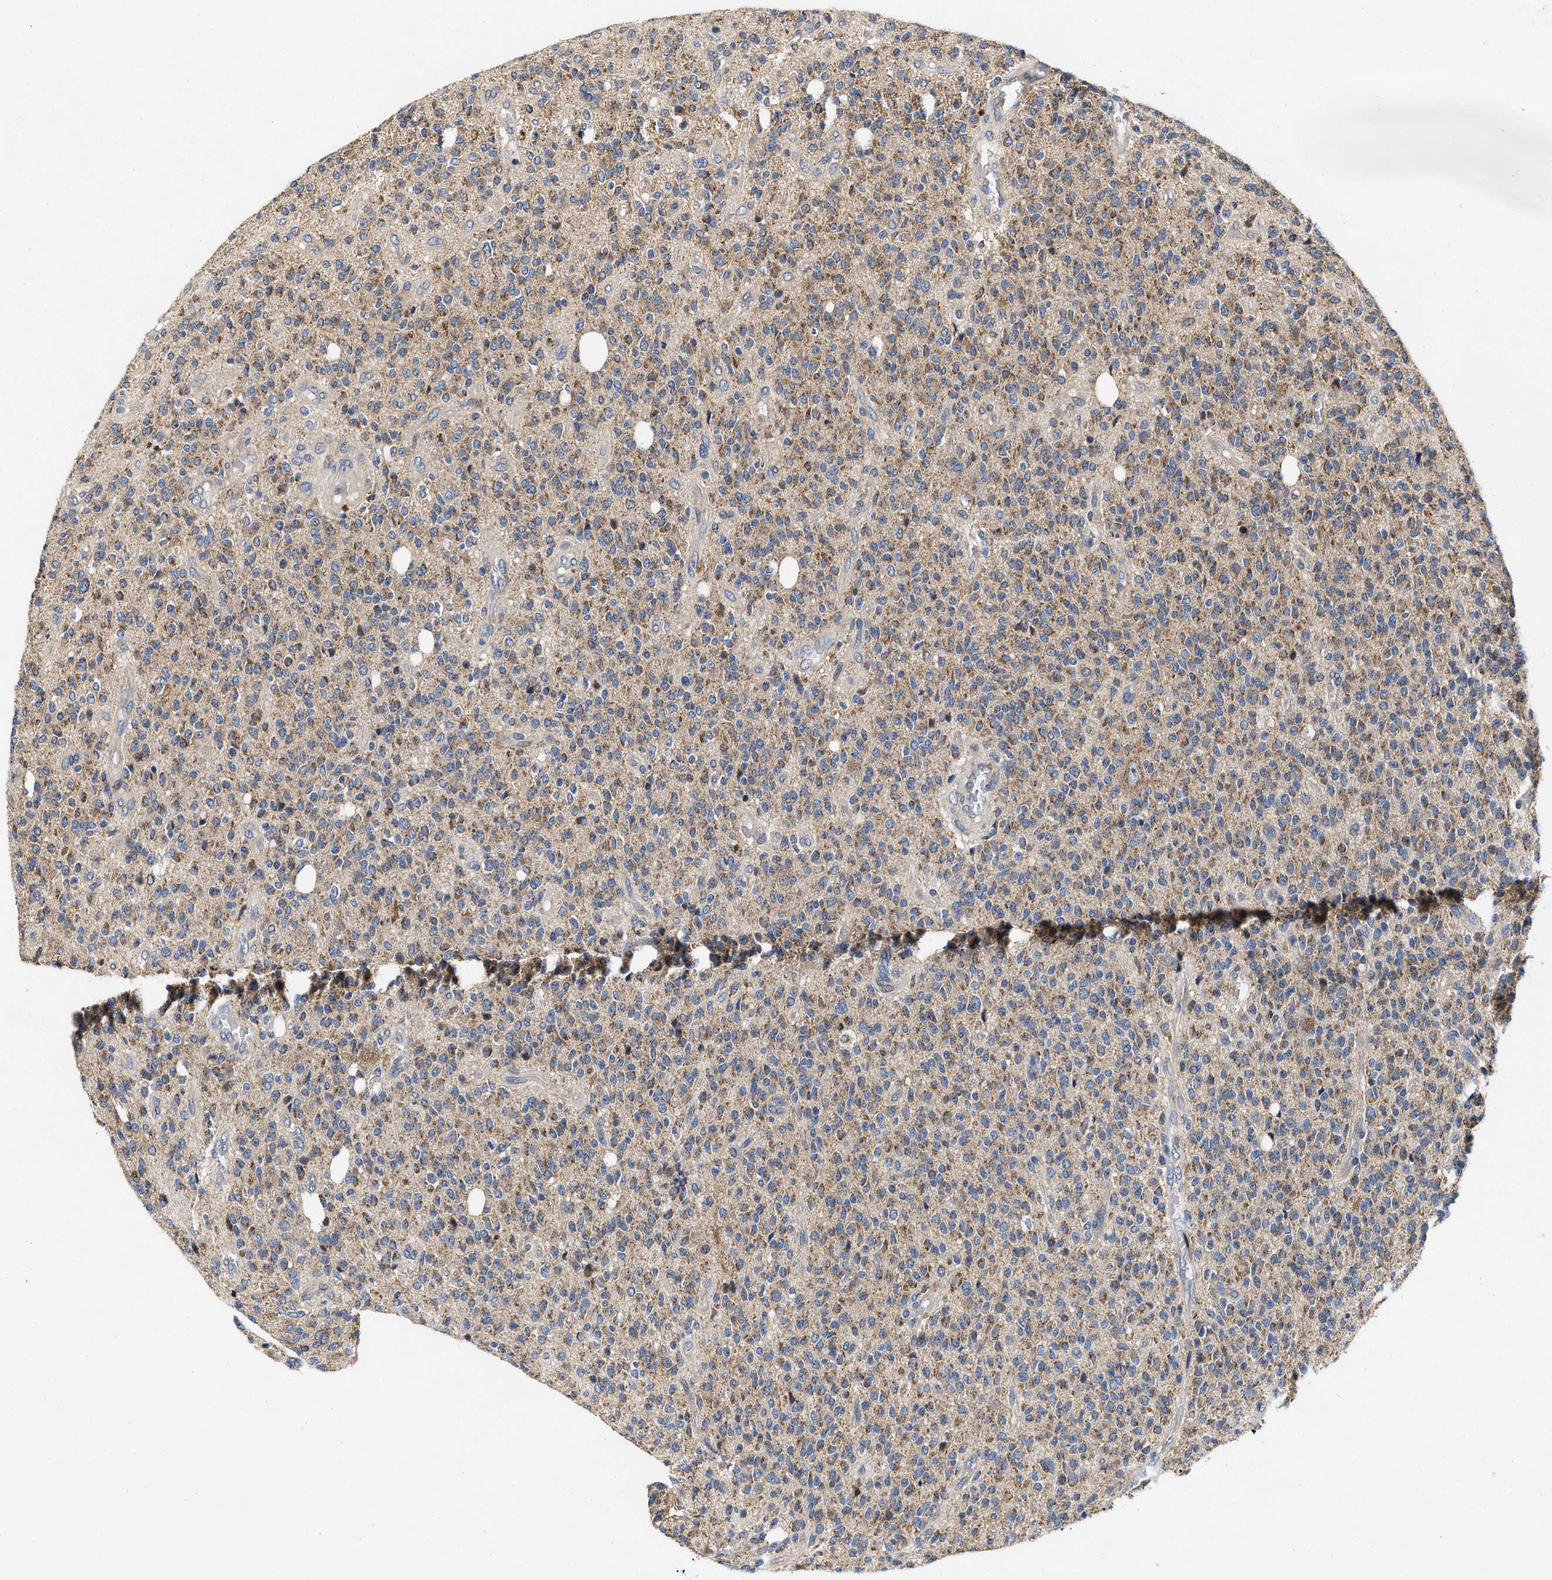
{"staining": {"intensity": "moderate", "quantity": "25%-75%", "location": "cytoplasmic/membranous"}, "tissue": "glioma", "cell_type": "Tumor cells", "image_type": "cancer", "snomed": [{"axis": "morphology", "description": "Glioma, malignant, High grade"}, {"axis": "topography", "description": "Brain"}], "caption": "This photomicrograph exhibits malignant glioma (high-grade) stained with IHC to label a protein in brown. The cytoplasmic/membranous of tumor cells show moderate positivity for the protein. Nuclei are counter-stained blue.", "gene": "SCYL2", "patient": {"sex": "male", "age": 34}}